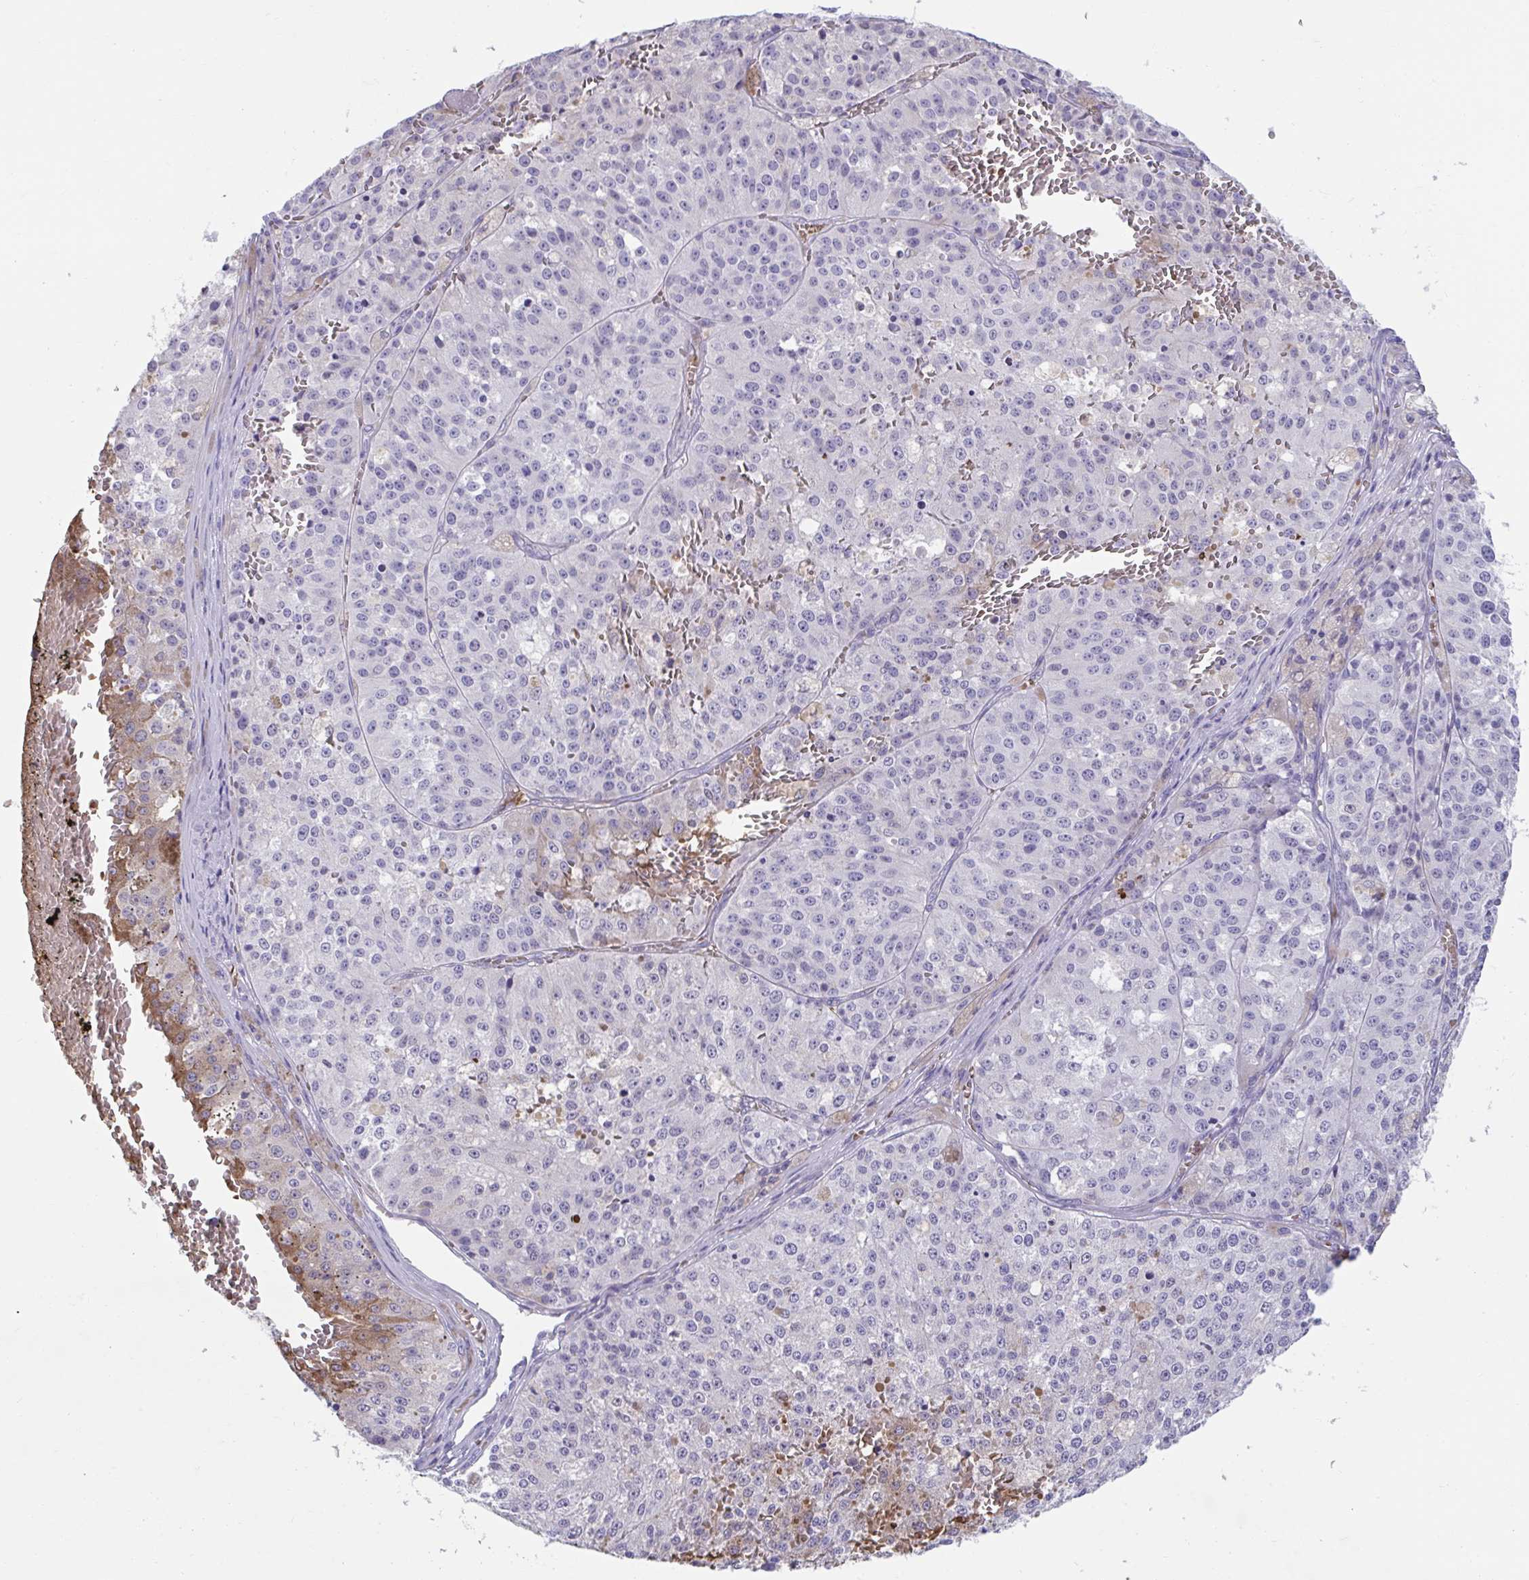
{"staining": {"intensity": "negative", "quantity": "none", "location": "none"}, "tissue": "melanoma", "cell_type": "Tumor cells", "image_type": "cancer", "snomed": [{"axis": "morphology", "description": "Malignant melanoma, Metastatic site"}, {"axis": "topography", "description": "Lymph node"}], "caption": "DAB immunohistochemical staining of human malignant melanoma (metastatic site) displays no significant expression in tumor cells. The staining was performed using DAB to visualize the protein expression in brown, while the nuclei were stained in blue with hematoxylin (Magnification: 20x).", "gene": "TTC30B", "patient": {"sex": "female", "age": 64}}